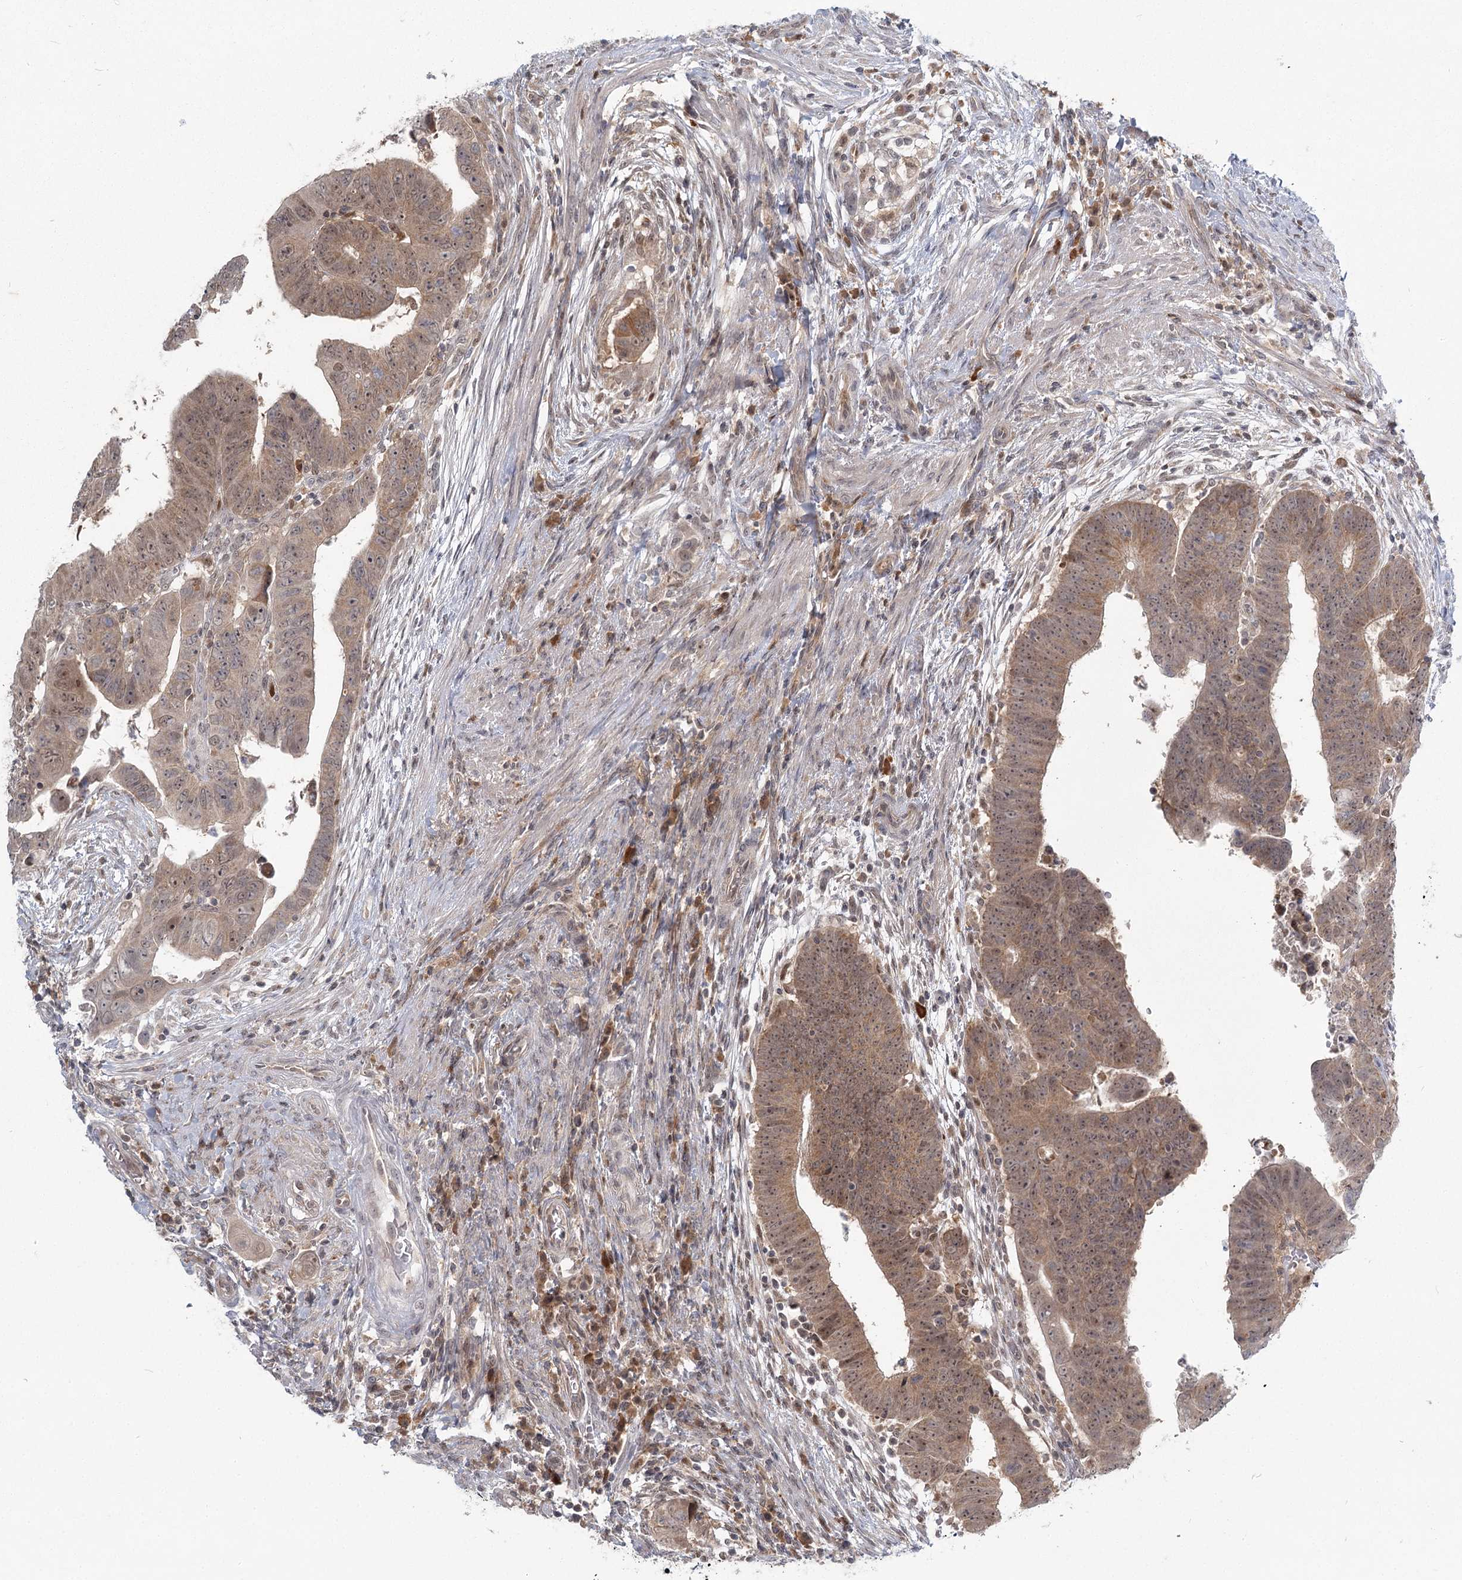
{"staining": {"intensity": "moderate", "quantity": ">75%", "location": "cytoplasmic/membranous,nuclear"}, "tissue": "colorectal cancer", "cell_type": "Tumor cells", "image_type": "cancer", "snomed": [{"axis": "morphology", "description": "Normal tissue, NOS"}, {"axis": "morphology", "description": "Adenocarcinoma, NOS"}, {"axis": "topography", "description": "Rectum"}], "caption": "A brown stain highlights moderate cytoplasmic/membranous and nuclear expression of a protein in human colorectal adenocarcinoma tumor cells. (DAB (3,3'-diaminobenzidine) IHC, brown staining for protein, blue staining for nuclei).", "gene": "THNSL1", "patient": {"sex": "female", "age": 65}}